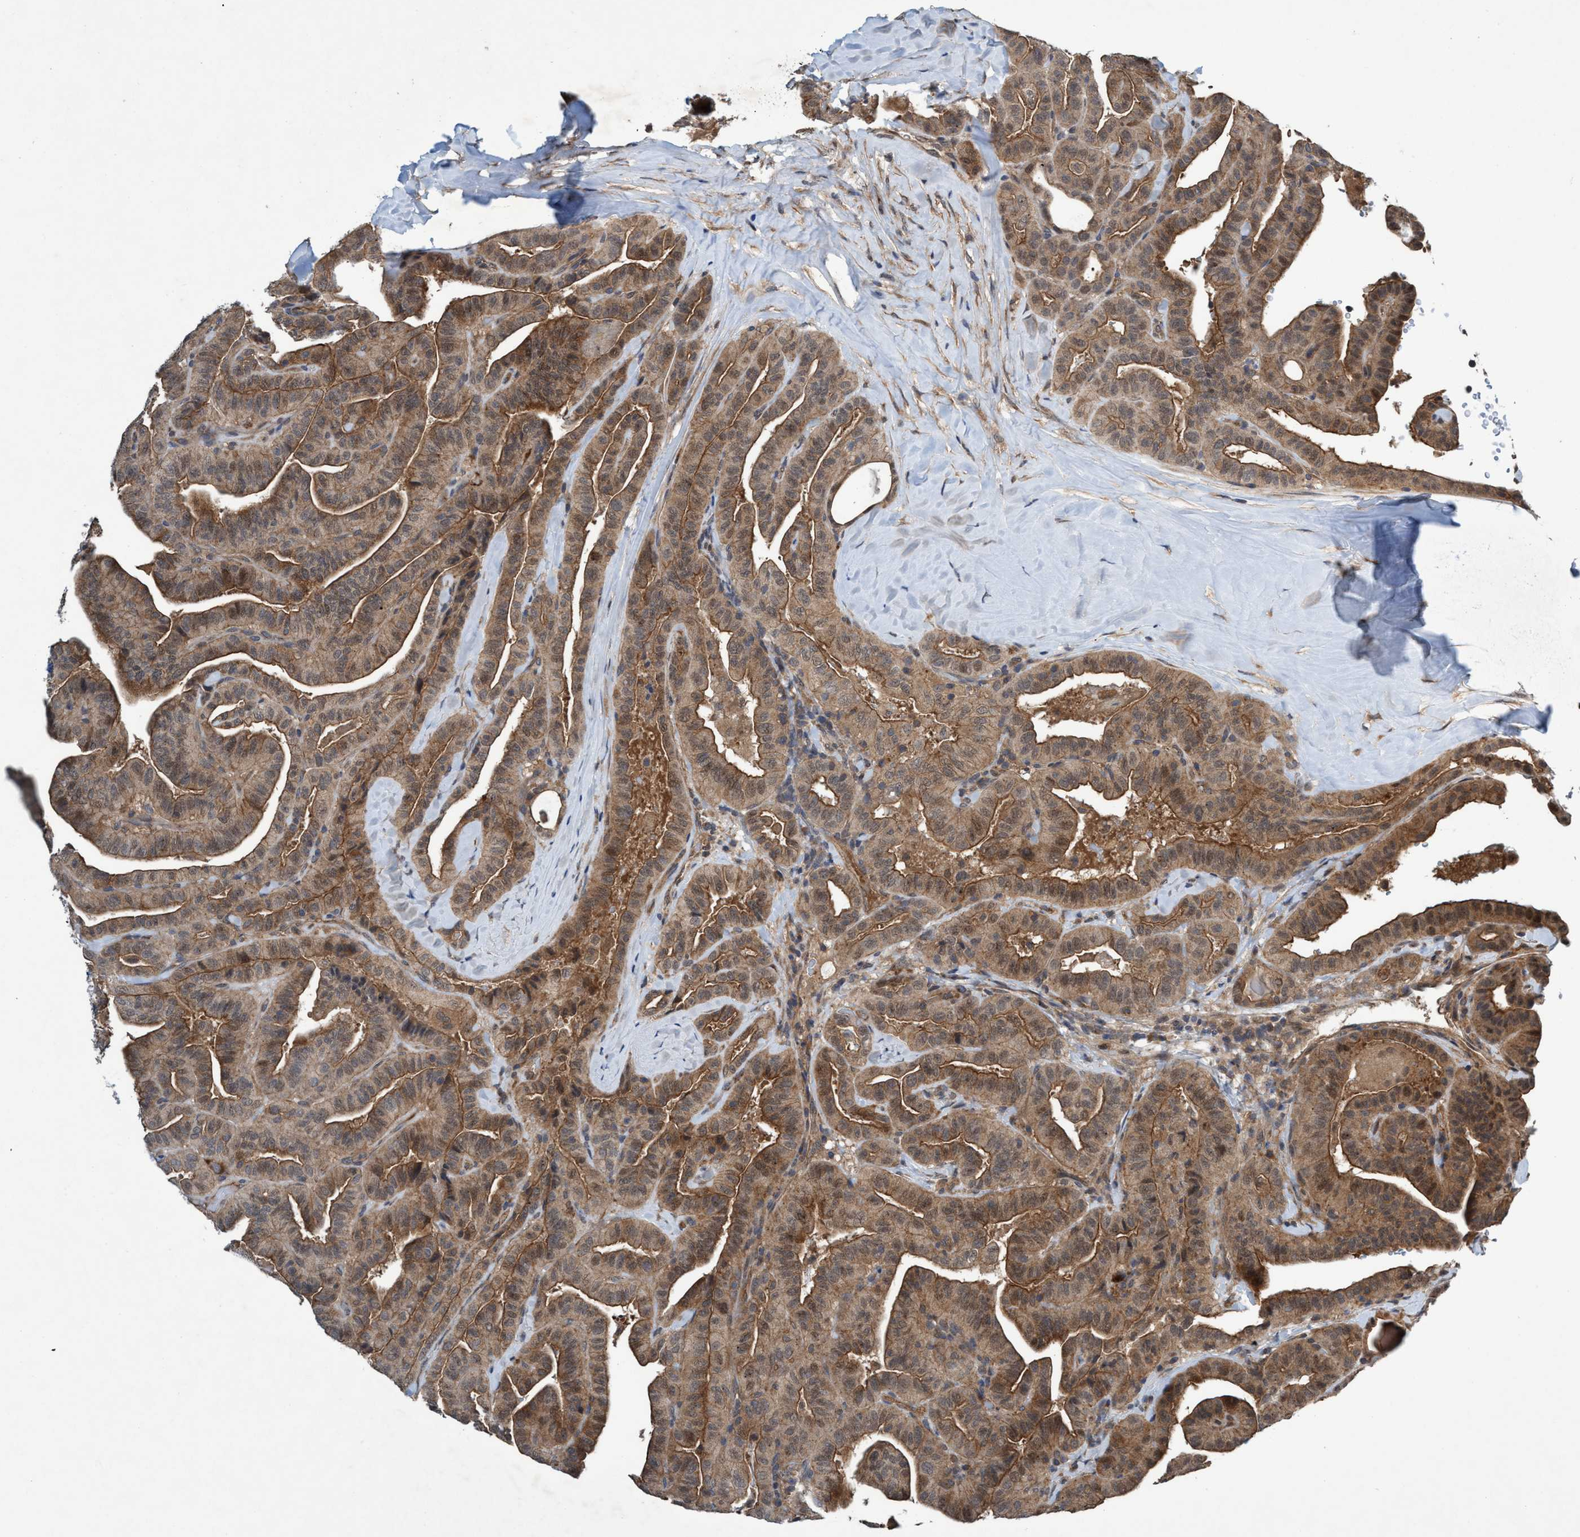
{"staining": {"intensity": "moderate", "quantity": ">75%", "location": "cytoplasmic/membranous"}, "tissue": "thyroid cancer", "cell_type": "Tumor cells", "image_type": "cancer", "snomed": [{"axis": "morphology", "description": "Papillary adenocarcinoma, NOS"}, {"axis": "topography", "description": "Thyroid gland"}], "caption": "Thyroid cancer stained with immunohistochemistry (IHC) exhibits moderate cytoplasmic/membranous positivity in approximately >75% of tumor cells. (DAB (3,3'-diaminobenzidine) IHC, brown staining for protein, blue staining for nuclei).", "gene": "TRIM65", "patient": {"sex": "male", "age": 77}}